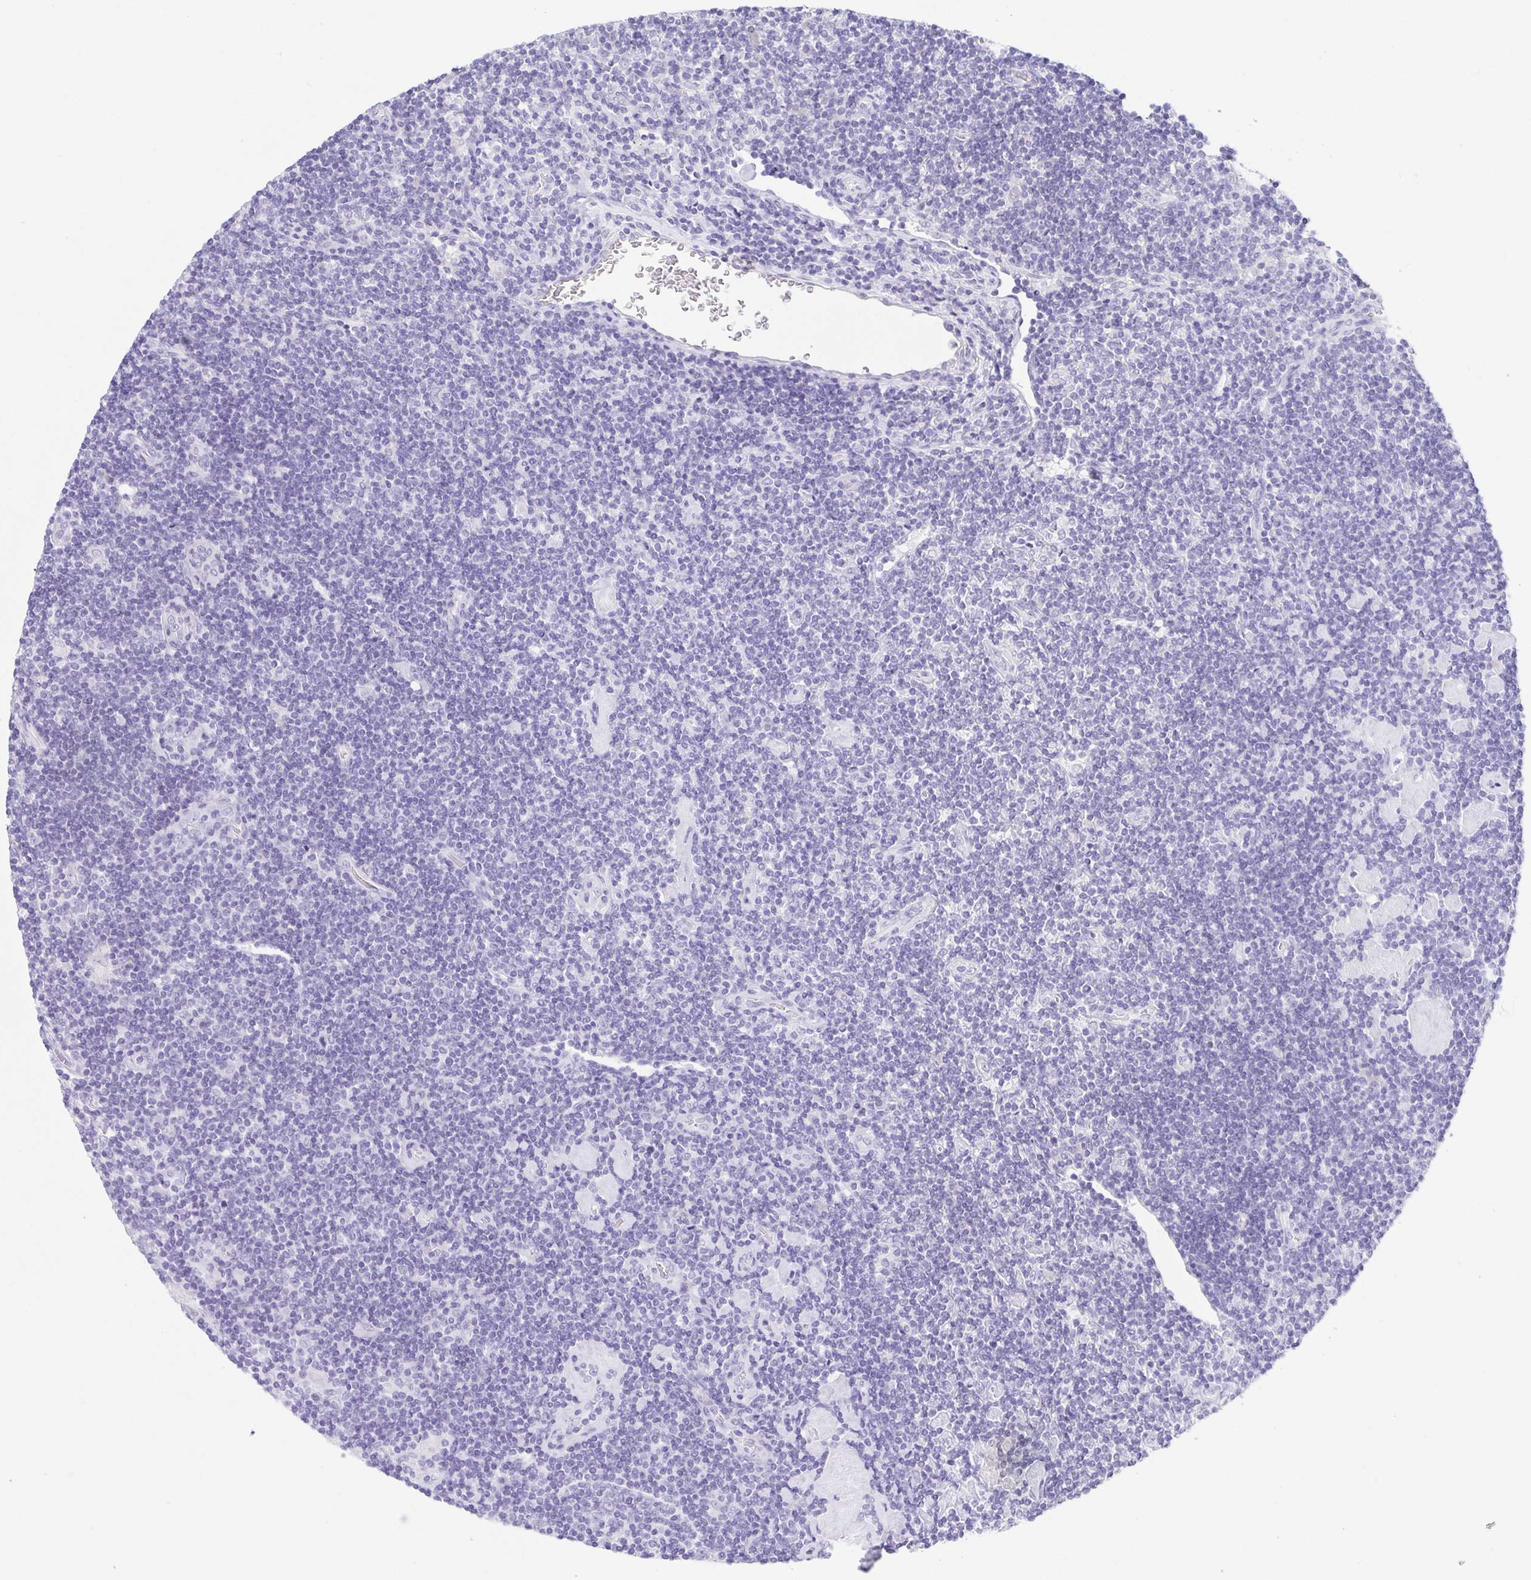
{"staining": {"intensity": "negative", "quantity": "none", "location": "none"}, "tissue": "lymphoma", "cell_type": "Tumor cells", "image_type": "cancer", "snomed": [{"axis": "morphology", "description": "Hodgkin's disease, NOS"}, {"axis": "topography", "description": "Lymph node"}], "caption": "Tumor cells show no significant expression in lymphoma. (DAB (3,3'-diaminobenzidine) immunohistochemistry with hematoxylin counter stain).", "gene": "HAPLN2", "patient": {"sex": "male", "age": 40}}